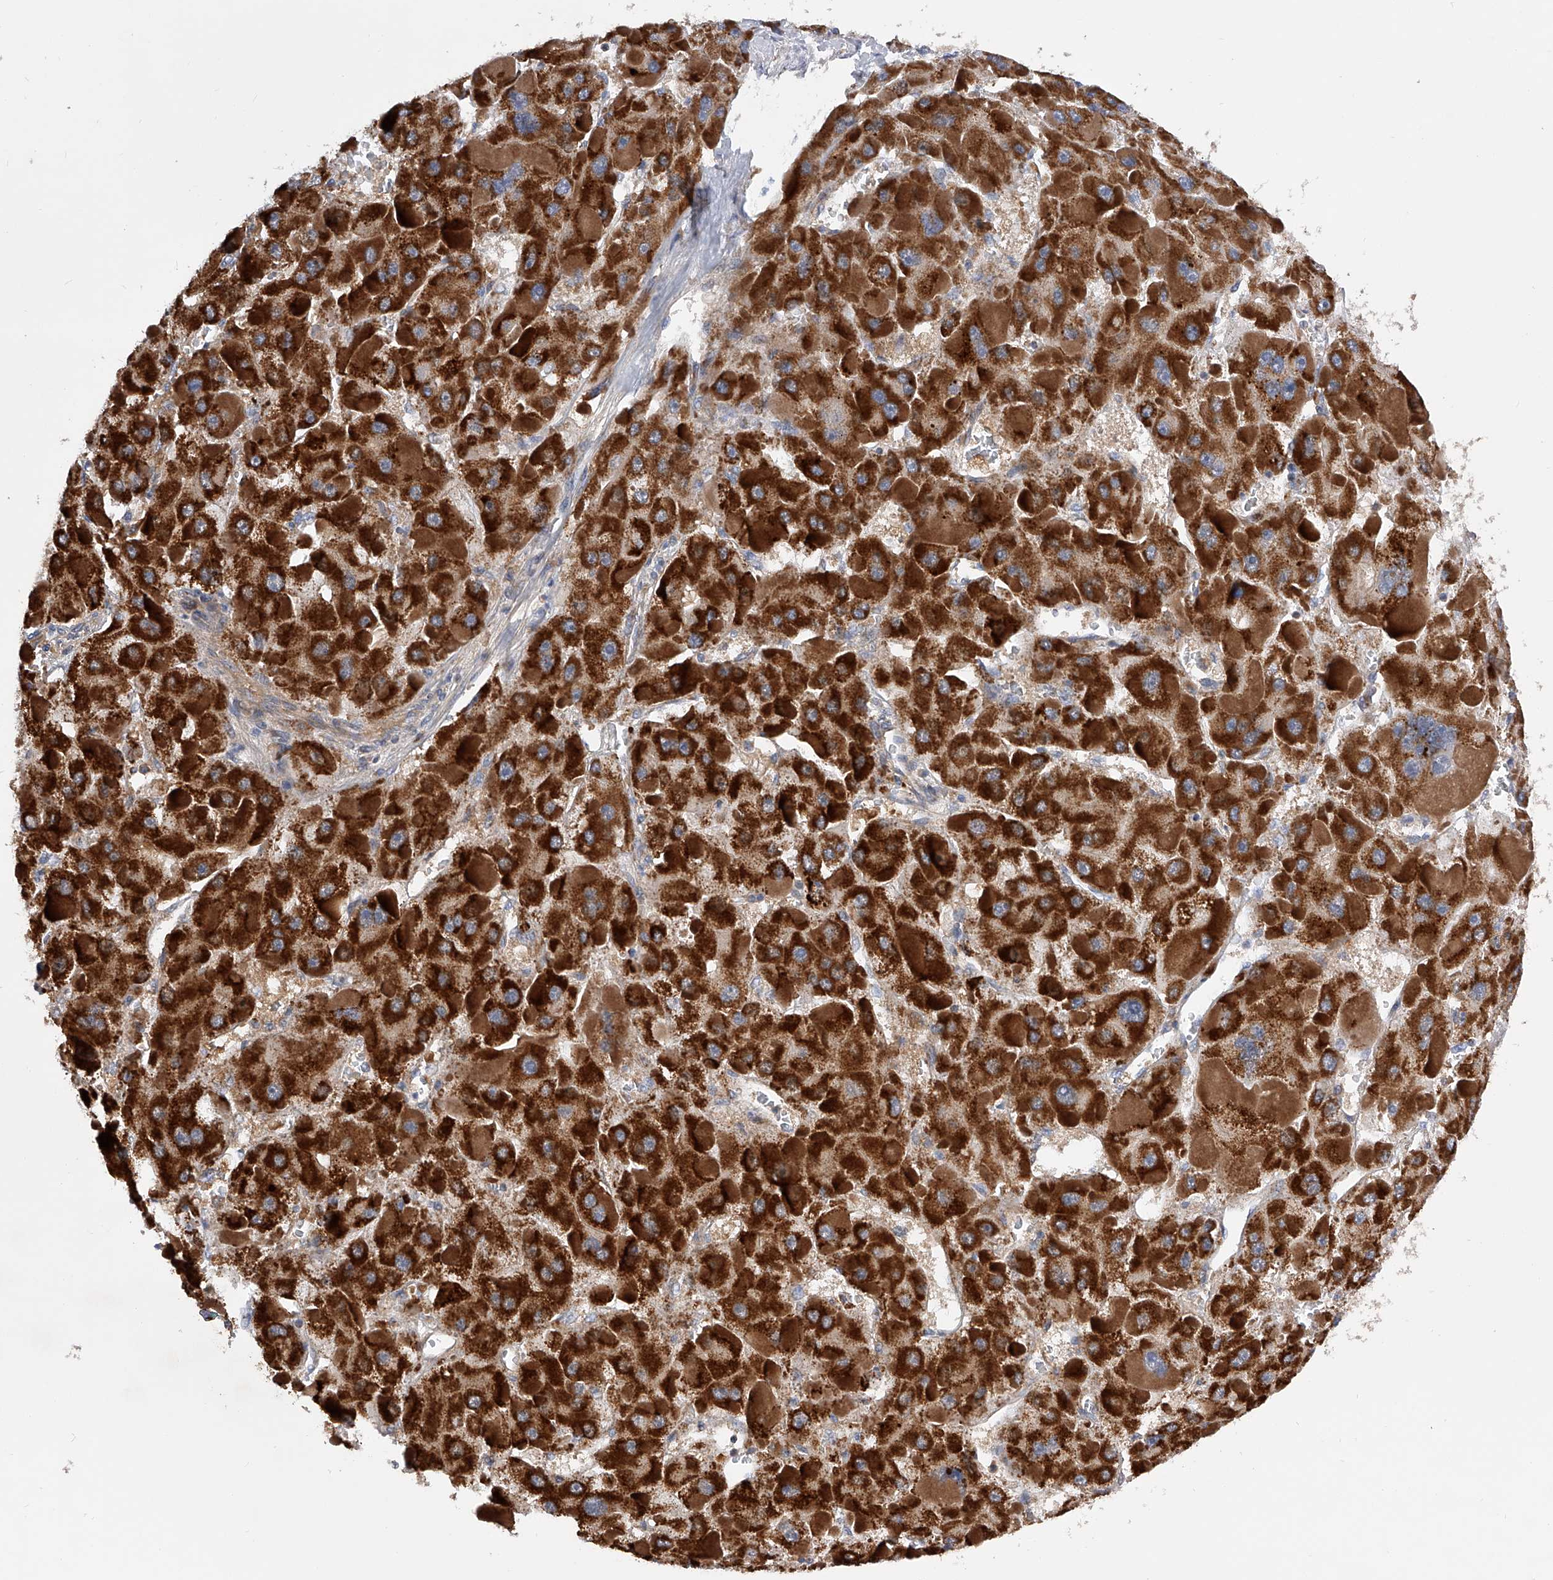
{"staining": {"intensity": "strong", "quantity": ">75%", "location": "cytoplasmic/membranous"}, "tissue": "liver cancer", "cell_type": "Tumor cells", "image_type": "cancer", "snomed": [{"axis": "morphology", "description": "Carcinoma, Hepatocellular, NOS"}, {"axis": "topography", "description": "Liver"}], "caption": "An image of hepatocellular carcinoma (liver) stained for a protein exhibits strong cytoplasmic/membranous brown staining in tumor cells. The staining is performed using DAB (3,3'-diaminobenzidine) brown chromogen to label protein expression. The nuclei are counter-stained blue using hematoxylin.", "gene": "PDSS2", "patient": {"sex": "female", "age": 73}}